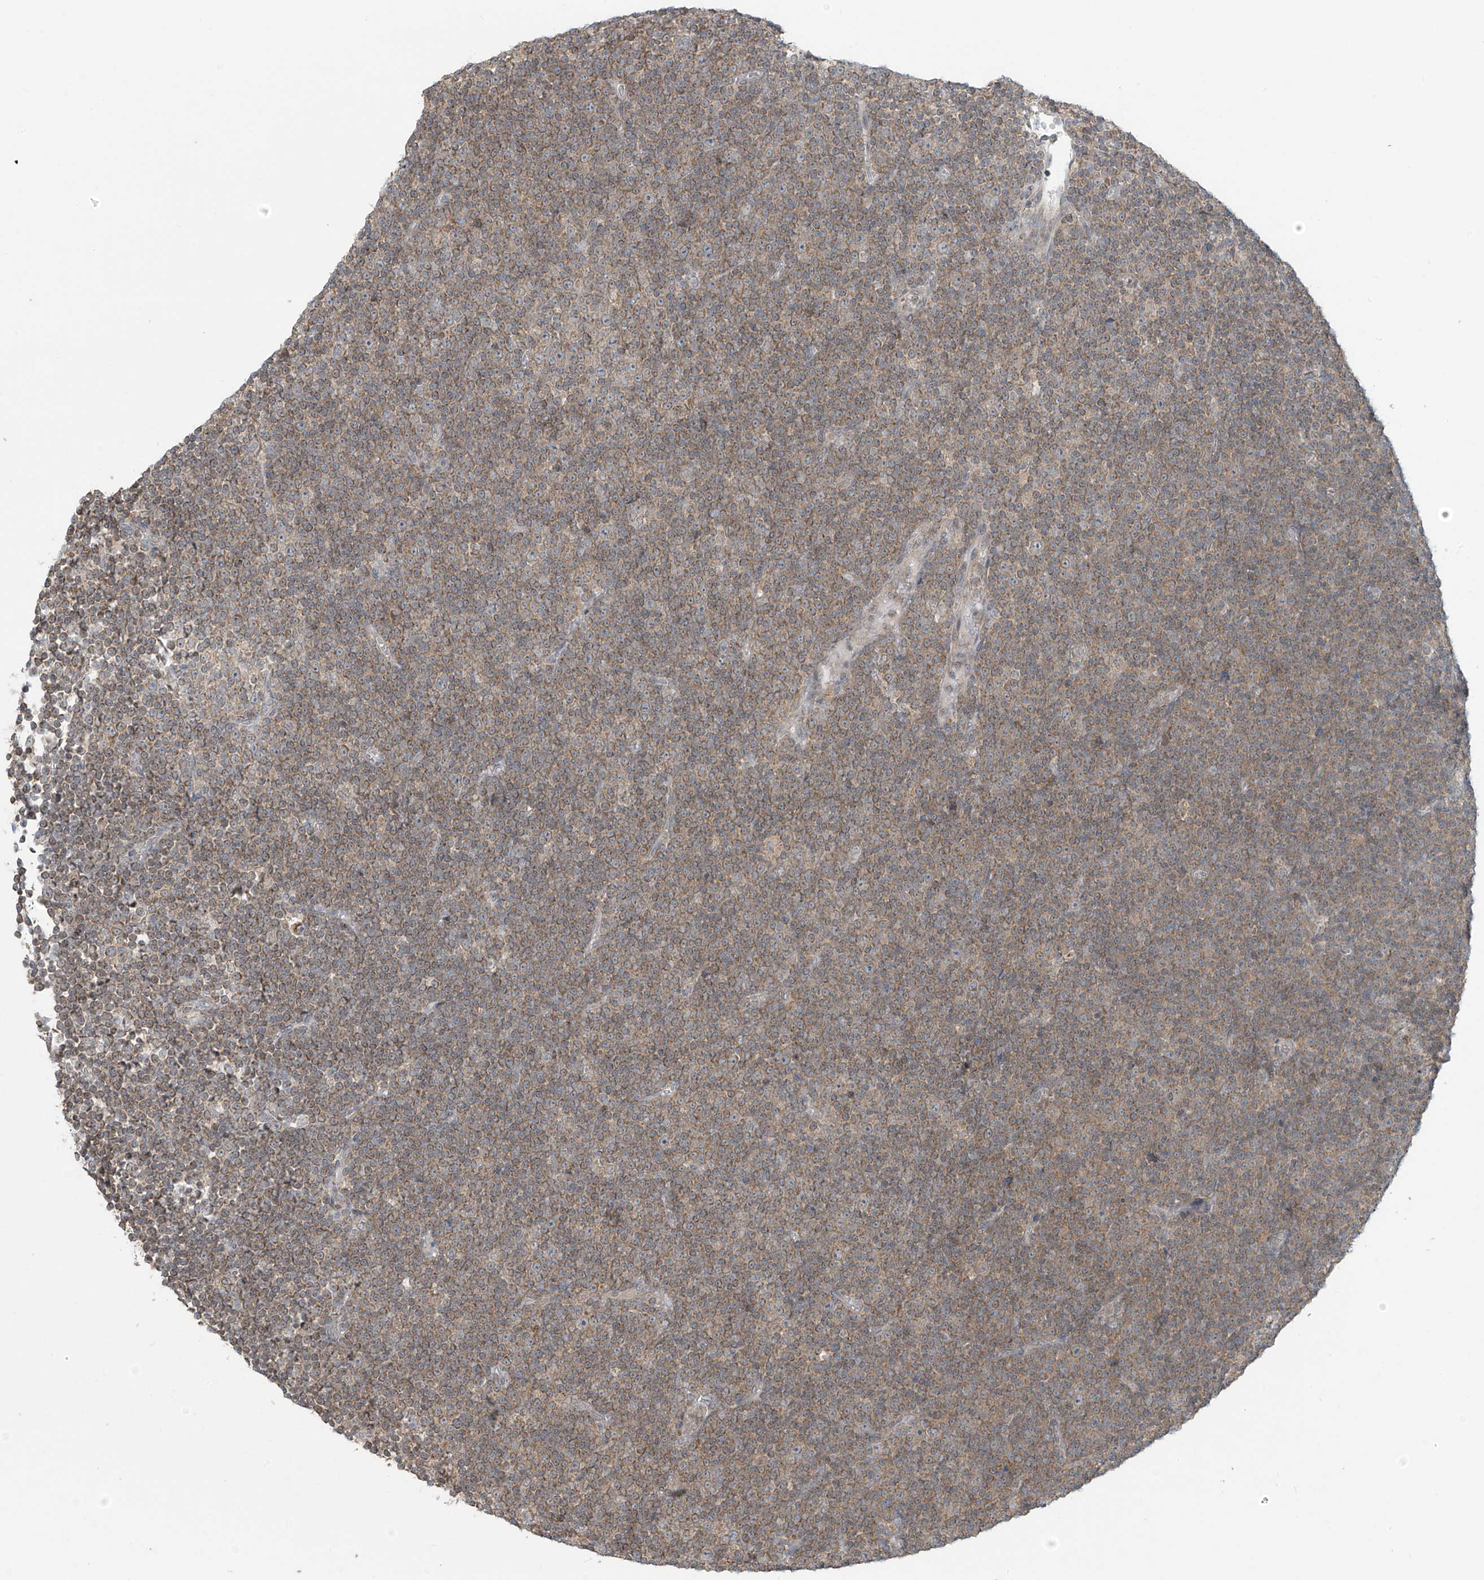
{"staining": {"intensity": "weak", "quantity": ">75%", "location": "cytoplasmic/membranous"}, "tissue": "lymphoma", "cell_type": "Tumor cells", "image_type": "cancer", "snomed": [{"axis": "morphology", "description": "Malignant lymphoma, non-Hodgkin's type, Low grade"}, {"axis": "topography", "description": "Lymph node"}], "caption": "A histopathology image of human low-grade malignant lymphoma, non-Hodgkin's type stained for a protein displays weak cytoplasmic/membranous brown staining in tumor cells. The staining is performed using DAB (3,3'-diaminobenzidine) brown chromogen to label protein expression. The nuclei are counter-stained blue using hematoxylin.", "gene": "HDDC2", "patient": {"sex": "female", "age": 67}}